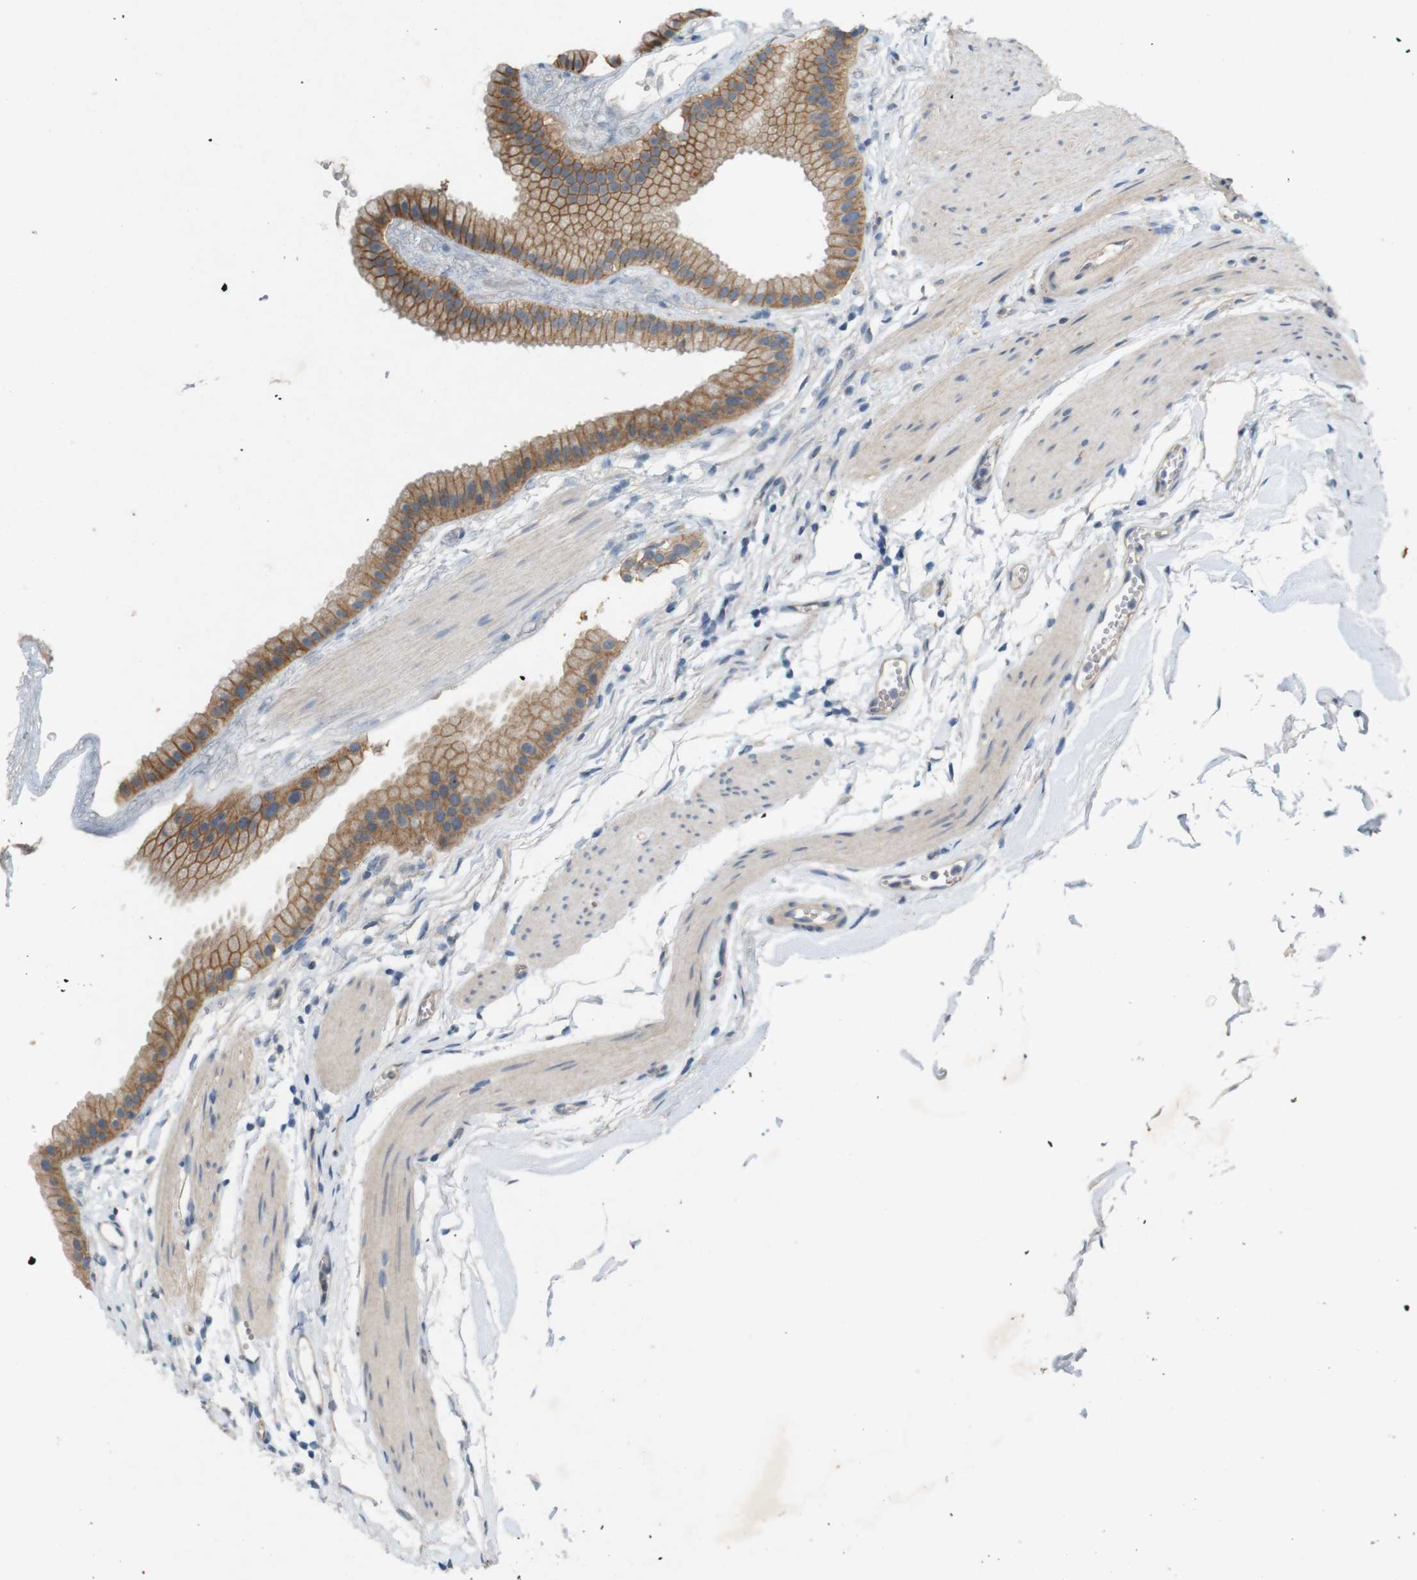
{"staining": {"intensity": "moderate", "quantity": ">75%", "location": "cytoplasmic/membranous"}, "tissue": "gallbladder", "cell_type": "Glandular cells", "image_type": "normal", "snomed": [{"axis": "morphology", "description": "Normal tissue, NOS"}, {"axis": "topography", "description": "Gallbladder"}], "caption": "Protein staining by immunohistochemistry shows moderate cytoplasmic/membranous positivity in about >75% of glandular cells in benign gallbladder. The protein of interest is stained brown, and the nuclei are stained in blue (DAB IHC with brightfield microscopy, high magnification).", "gene": "PVR", "patient": {"sex": "female", "age": 64}}